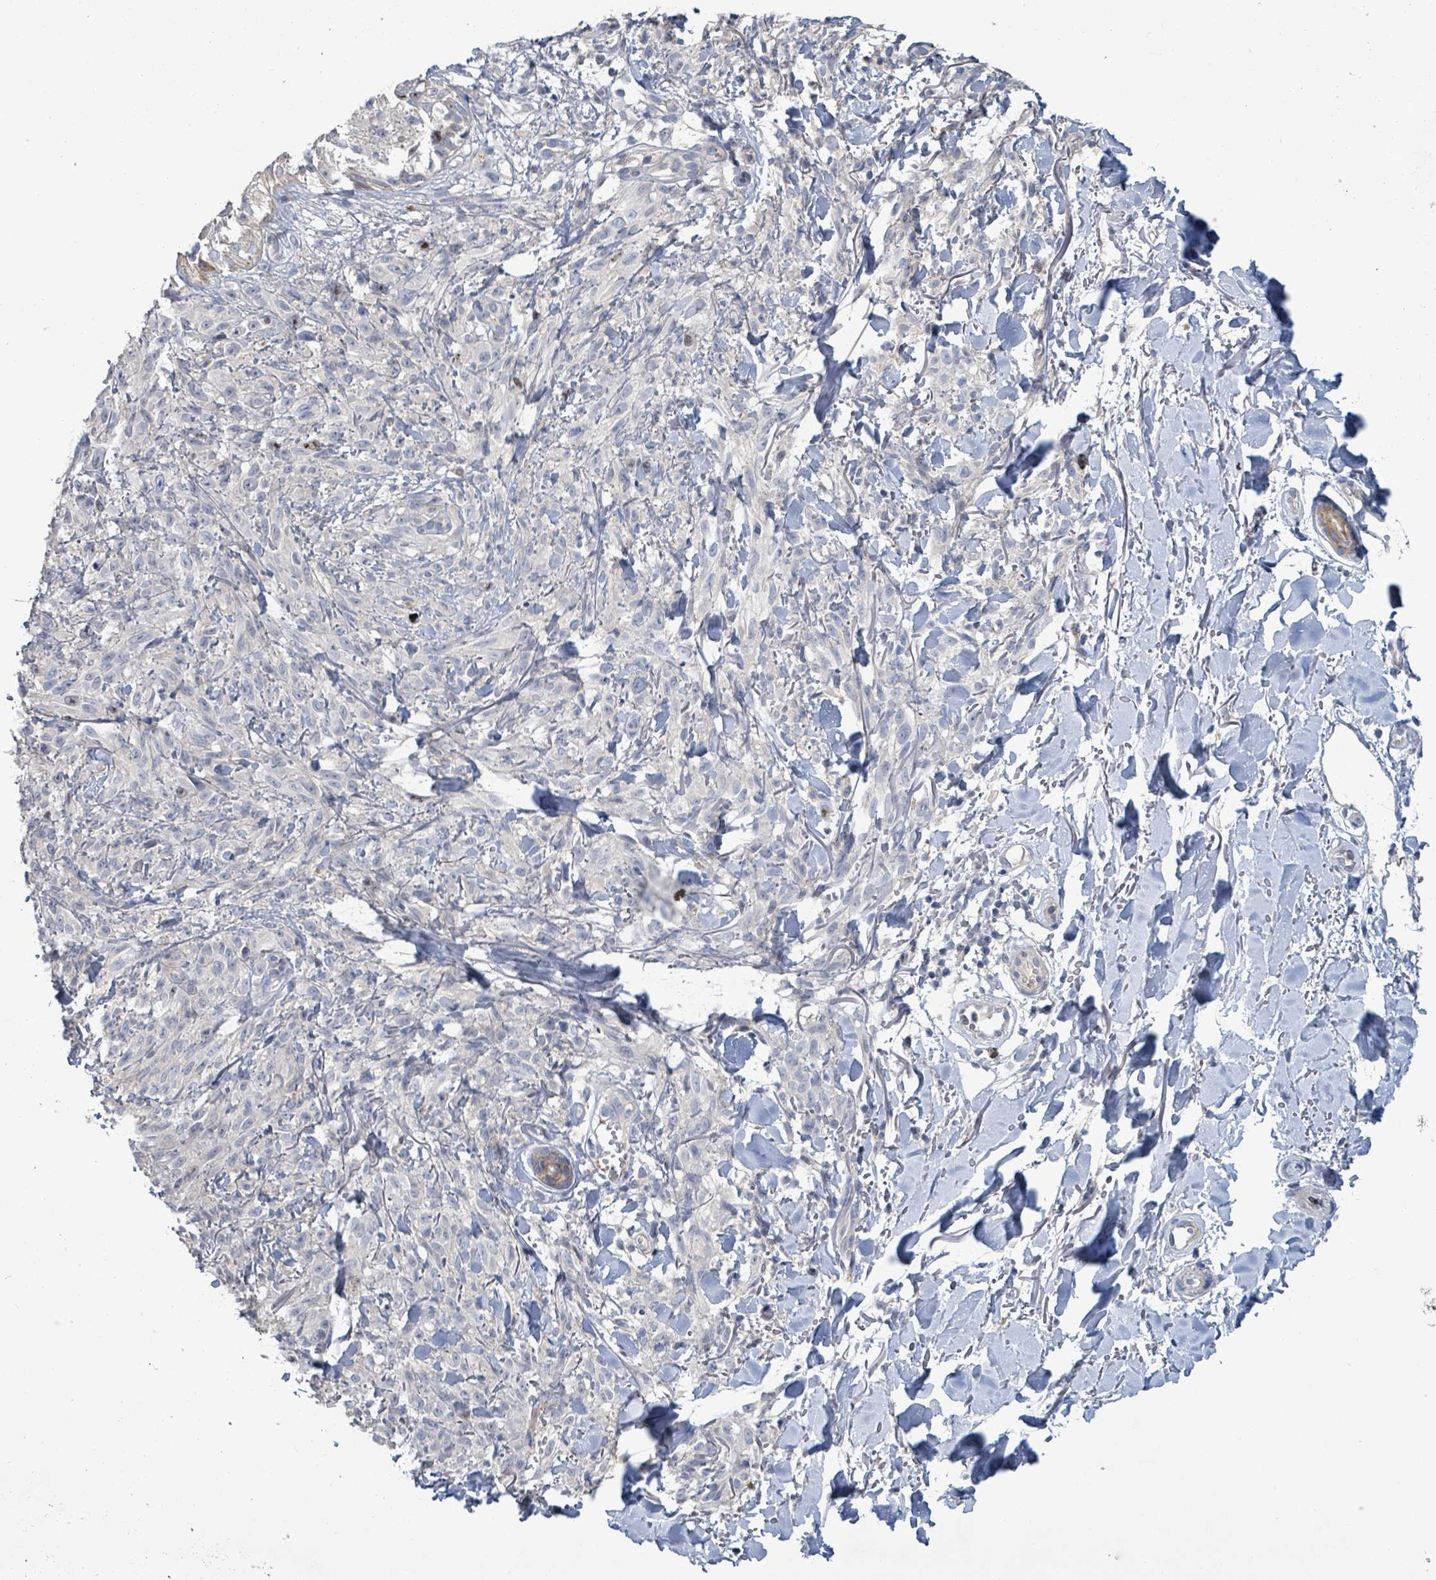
{"staining": {"intensity": "negative", "quantity": "none", "location": "none"}, "tissue": "melanoma", "cell_type": "Tumor cells", "image_type": "cancer", "snomed": [{"axis": "morphology", "description": "Malignant melanoma, NOS"}, {"axis": "topography", "description": "Skin of forearm"}], "caption": "Malignant melanoma was stained to show a protein in brown. There is no significant positivity in tumor cells. (Brightfield microscopy of DAB (3,3'-diaminobenzidine) immunohistochemistry at high magnification).", "gene": "KRAS", "patient": {"sex": "female", "age": 65}}